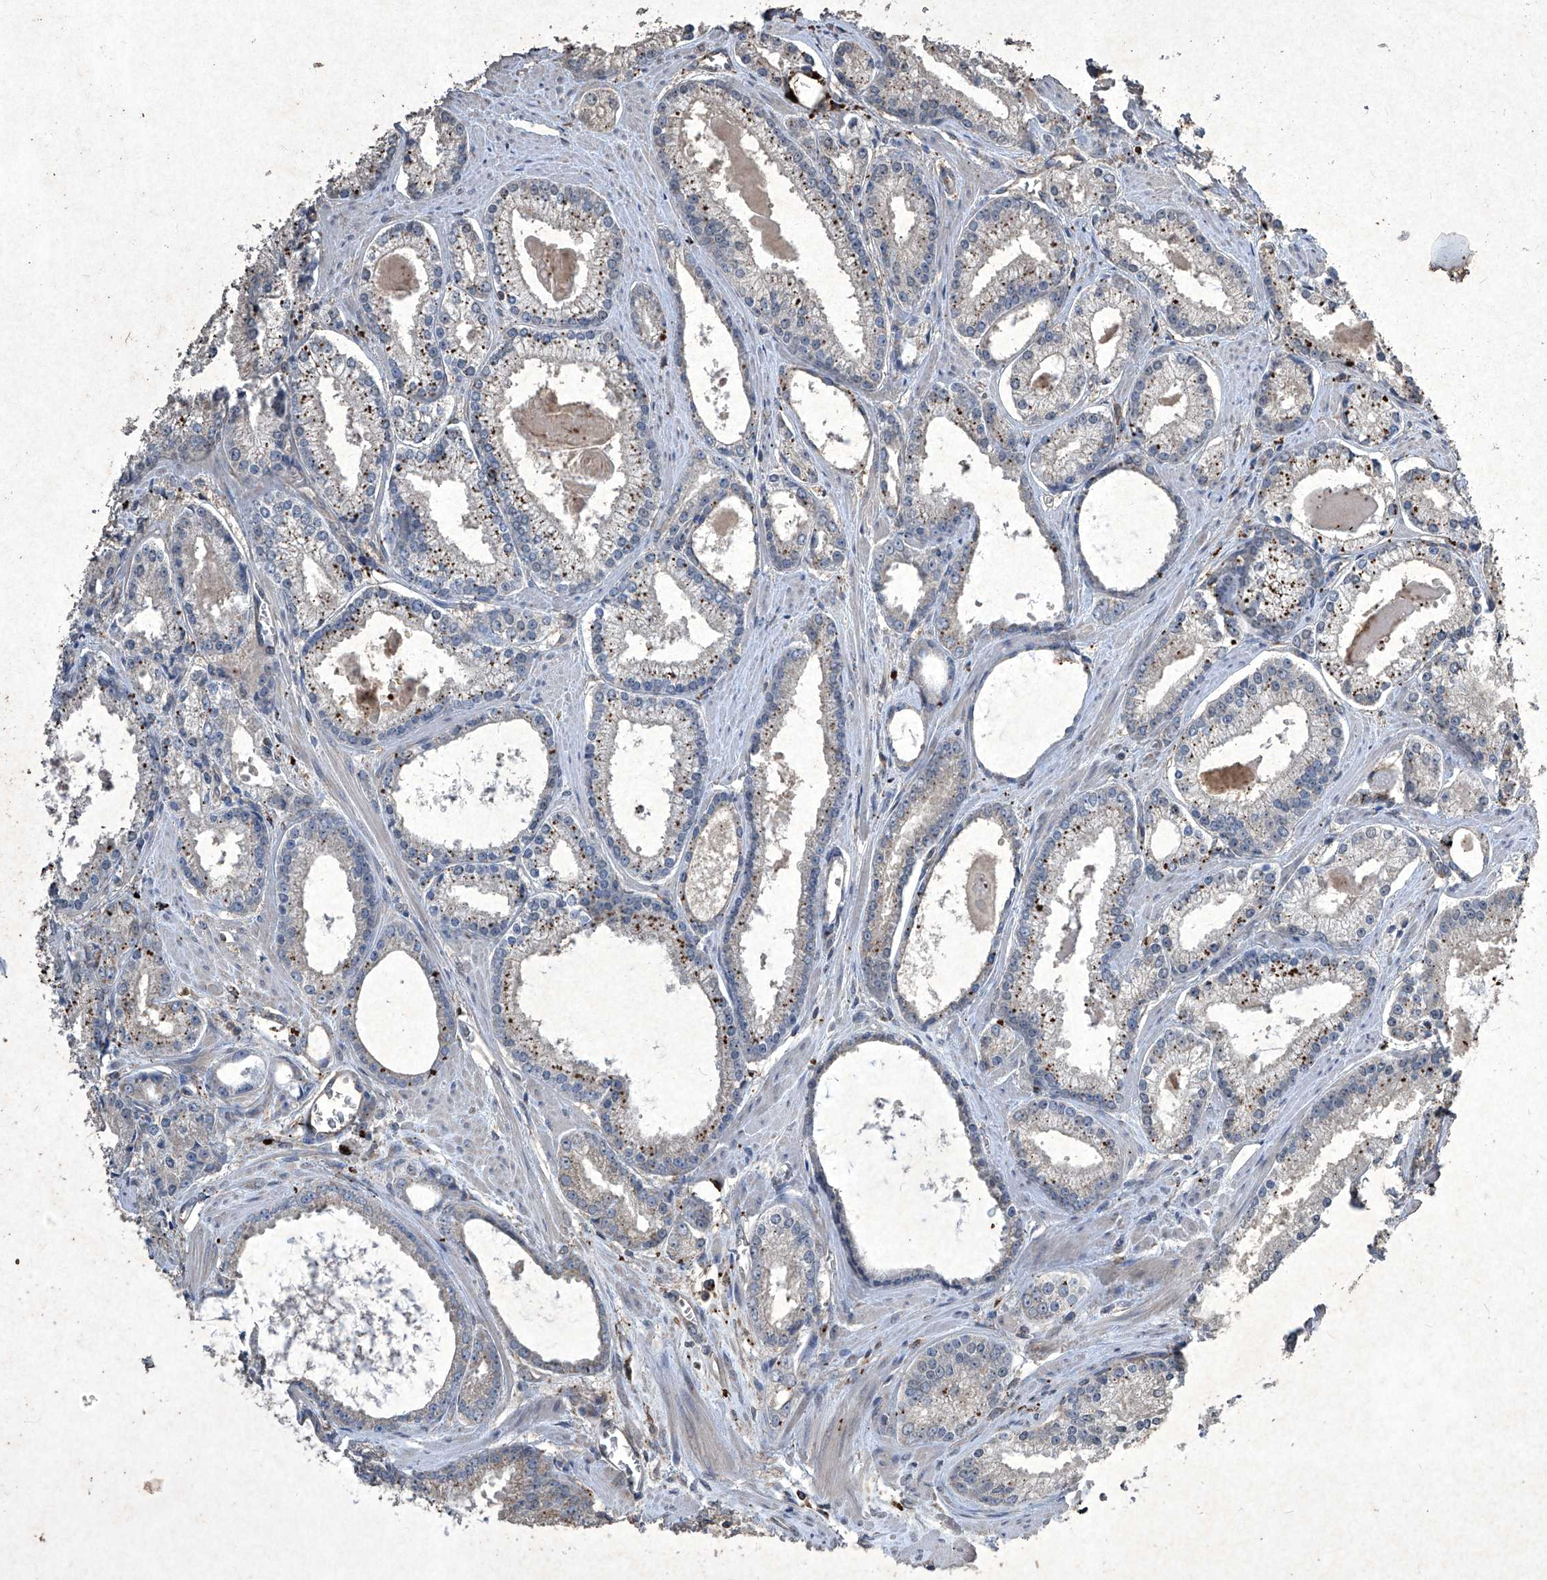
{"staining": {"intensity": "strong", "quantity": "<25%", "location": "cytoplasmic/membranous"}, "tissue": "prostate cancer", "cell_type": "Tumor cells", "image_type": "cancer", "snomed": [{"axis": "morphology", "description": "Adenocarcinoma, Low grade"}, {"axis": "topography", "description": "Prostate"}], "caption": "Immunohistochemistry (DAB (3,3'-diaminobenzidine)) staining of prostate cancer (adenocarcinoma (low-grade)) reveals strong cytoplasmic/membranous protein staining in approximately <25% of tumor cells.", "gene": "MED16", "patient": {"sex": "male", "age": 54}}